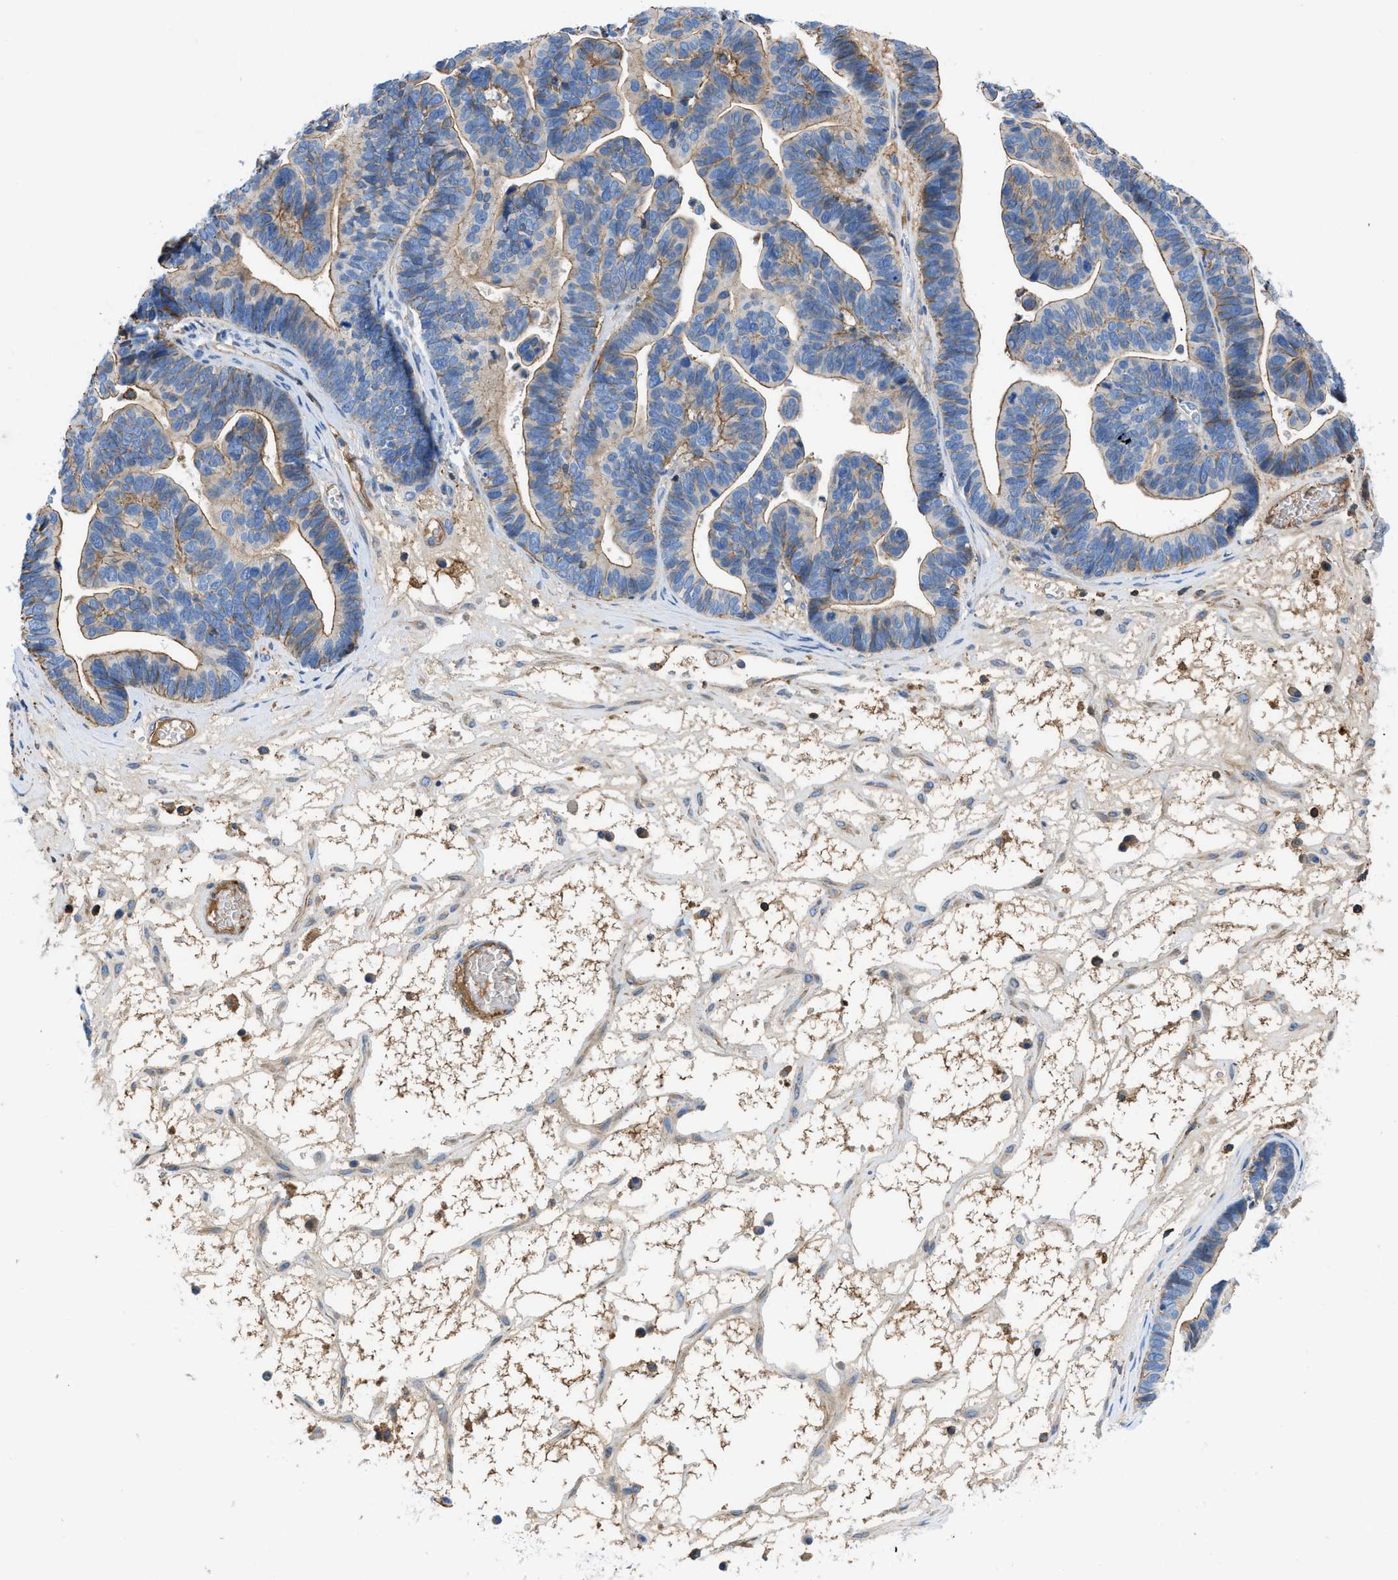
{"staining": {"intensity": "moderate", "quantity": "25%-75%", "location": "cytoplasmic/membranous"}, "tissue": "ovarian cancer", "cell_type": "Tumor cells", "image_type": "cancer", "snomed": [{"axis": "morphology", "description": "Cystadenocarcinoma, serous, NOS"}, {"axis": "topography", "description": "Ovary"}], "caption": "Human ovarian cancer (serous cystadenocarcinoma) stained for a protein (brown) demonstrates moderate cytoplasmic/membranous positive positivity in about 25%-75% of tumor cells.", "gene": "ATP6V0D1", "patient": {"sex": "female", "age": 56}}